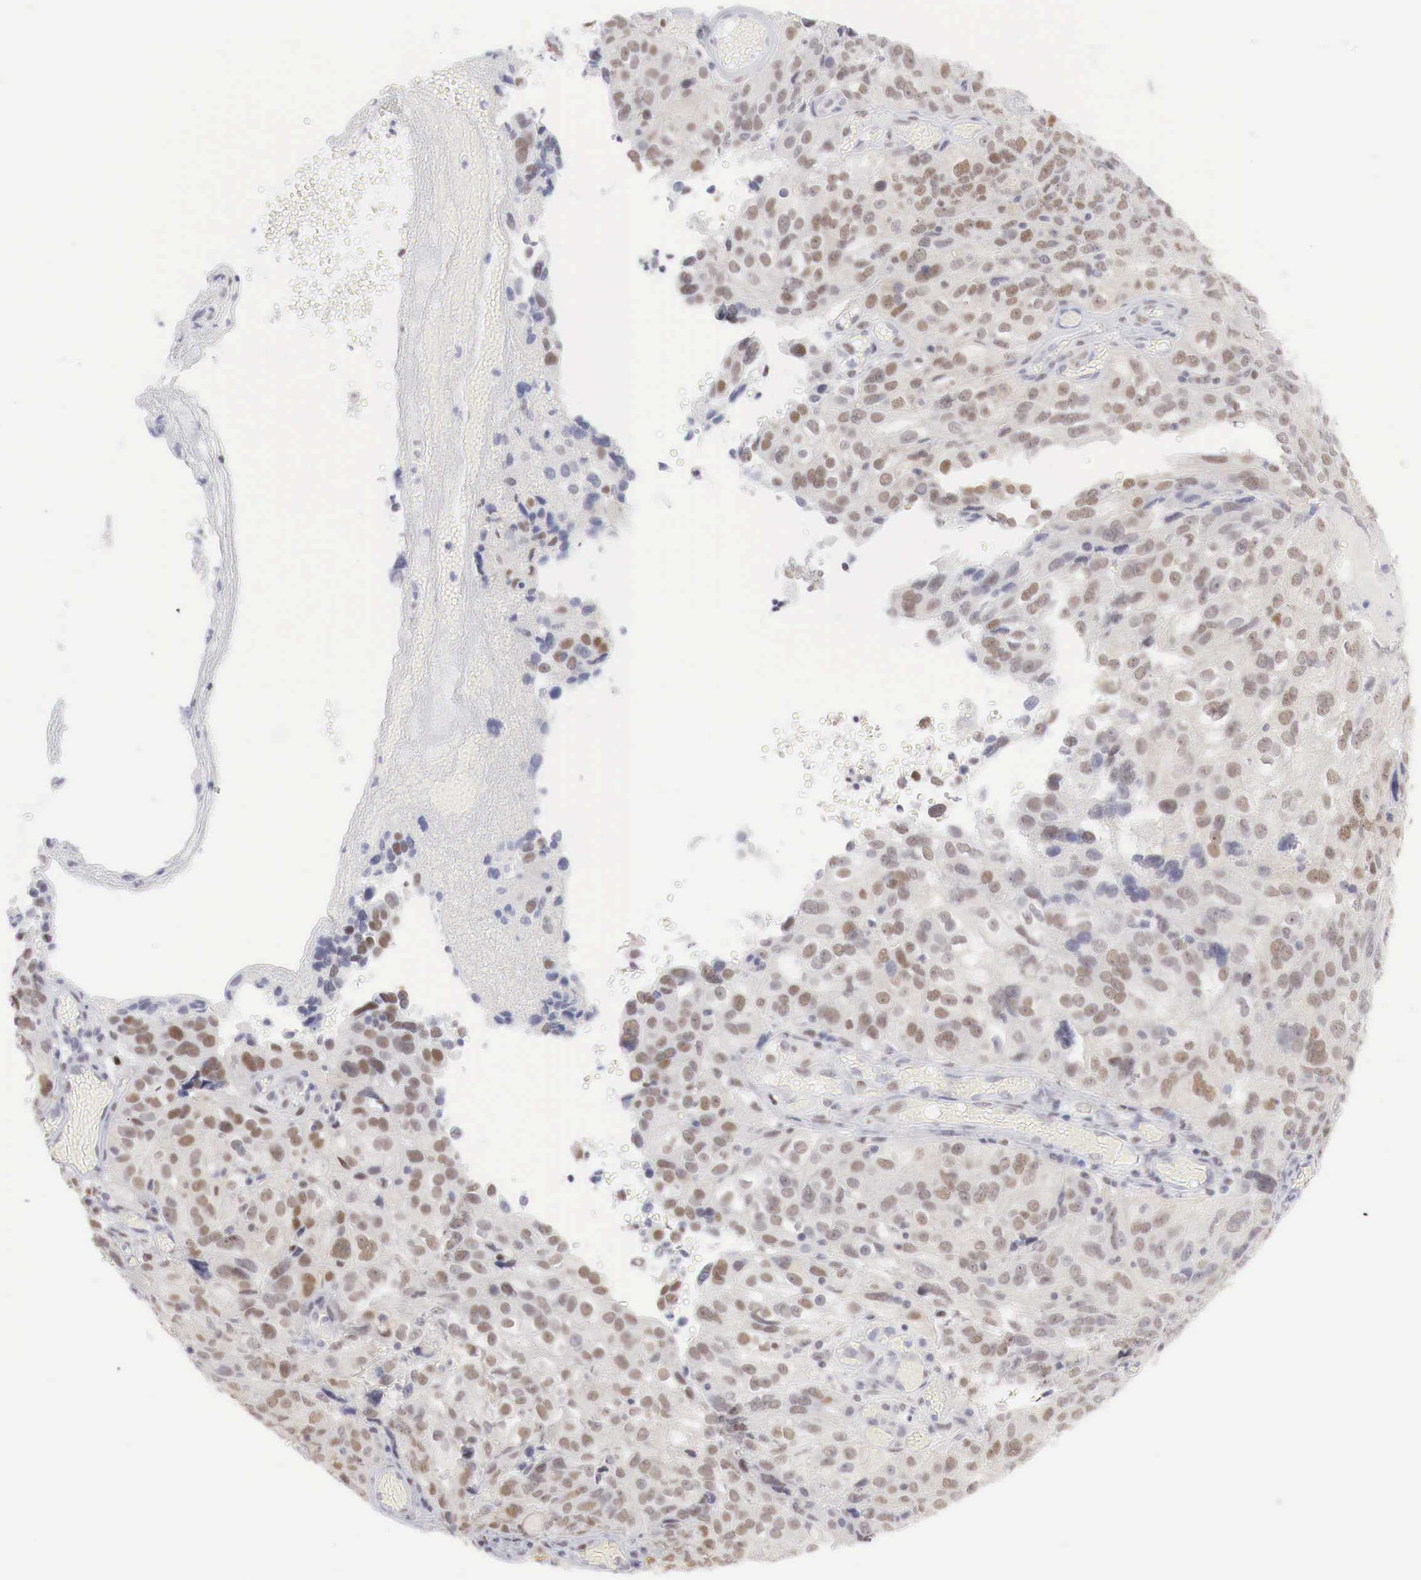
{"staining": {"intensity": "moderate", "quantity": ">75%", "location": "nuclear"}, "tissue": "ovarian cancer", "cell_type": "Tumor cells", "image_type": "cancer", "snomed": [{"axis": "morphology", "description": "Carcinoma, endometroid"}, {"axis": "topography", "description": "Ovary"}], "caption": "Ovarian cancer stained for a protein demonstrates moderate nuclear positivity in tumor cells. (IHC, brightfield microscopy, high magnification).", "gene": "FOXP2", "patient": {"sex": "female", "age": 75}}